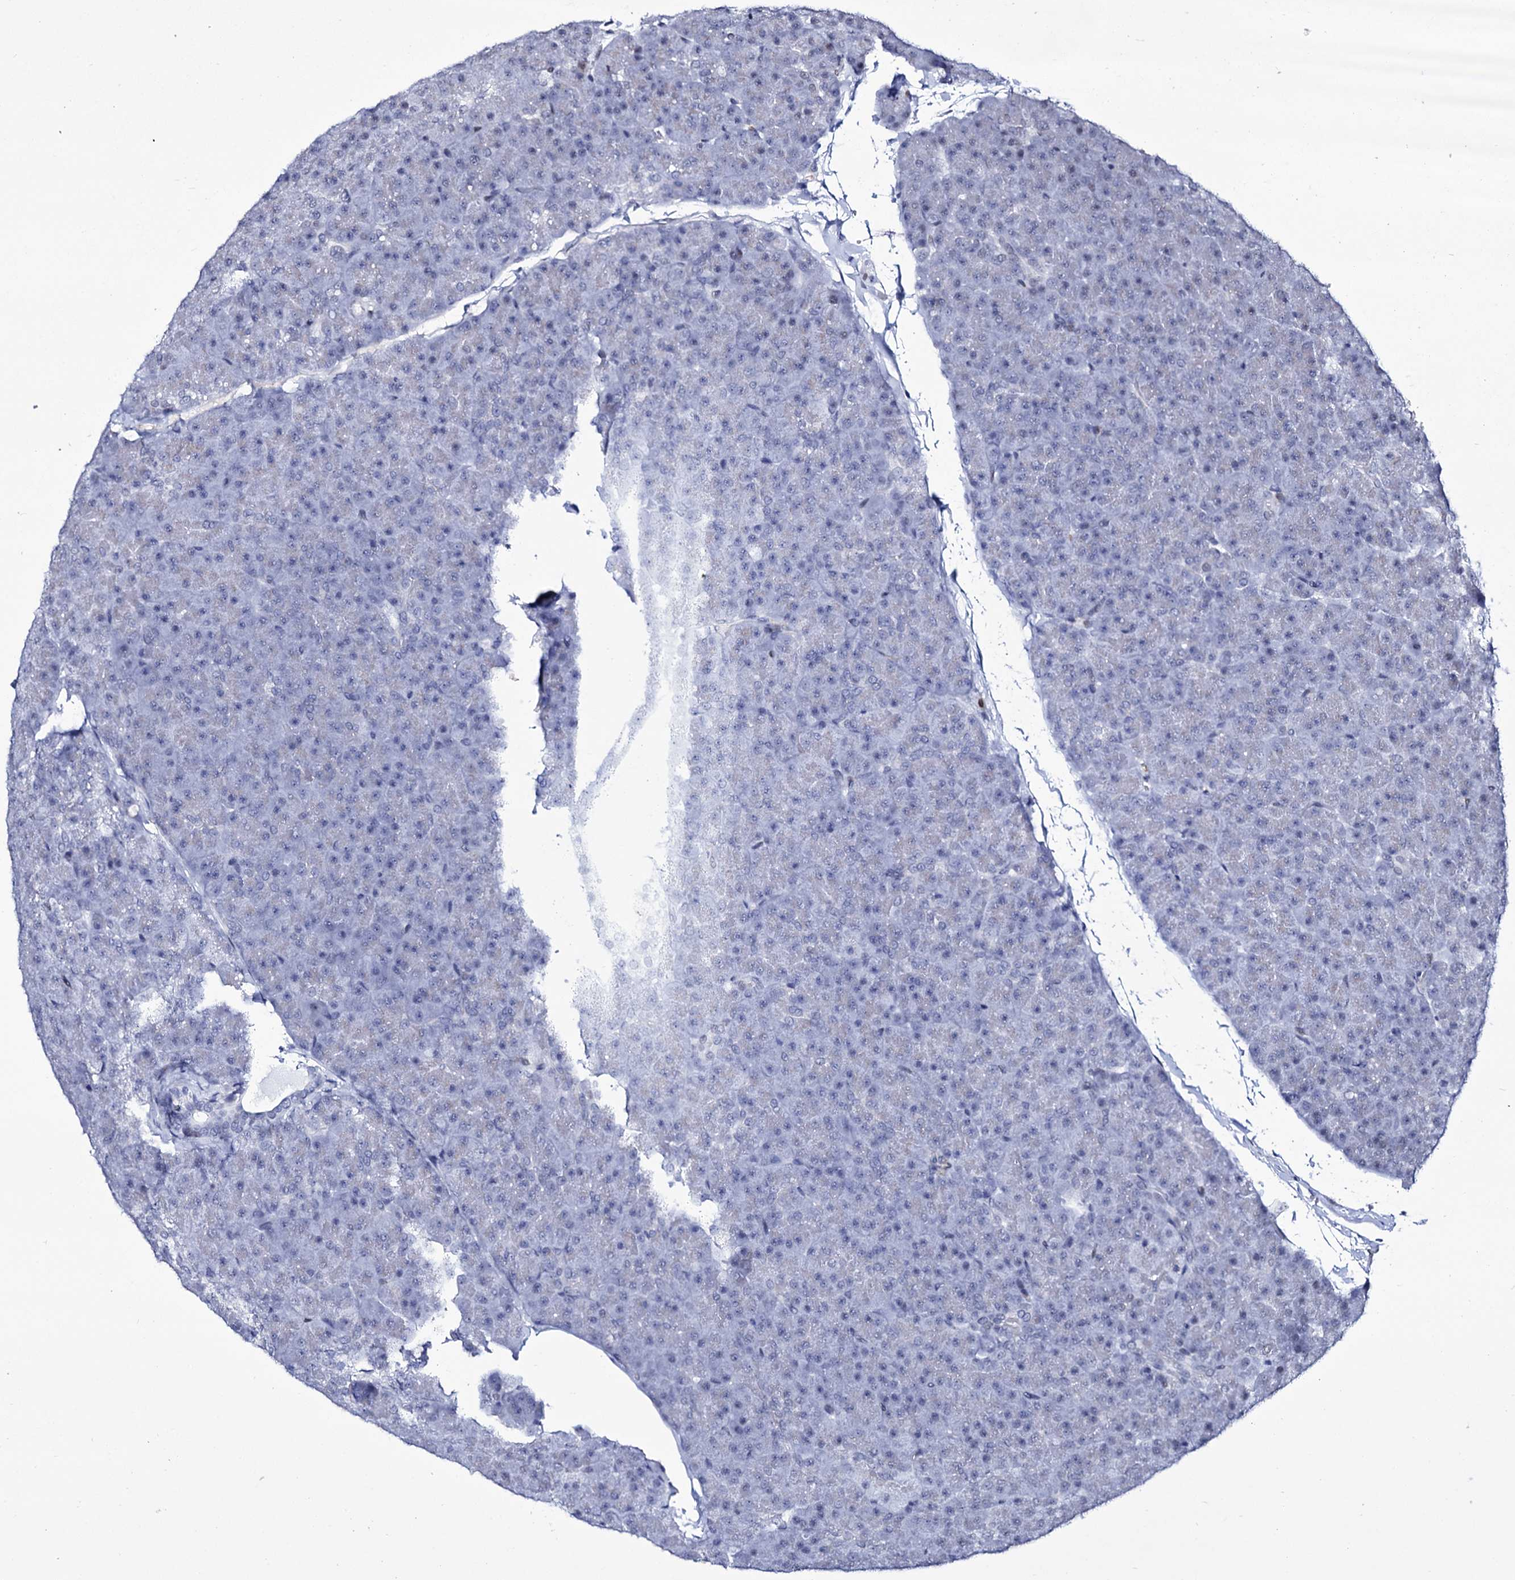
{"staining": {"intensity": "negative", "quantity": "none", "location": "none"}, "tissue": "pancreas", "cell_type": "Exocrine glandular cells", "image_type": "normal", "snomed": [{"axis": "morphology", "description": "Normal tissue, NOS"}, {"axis": "topography", "description": "Pancreas"}], "caption": "The image displays no significant positivity in exocrine glandular cells of pancreas.", "gene": "ZC3H12C", "patient": {"sex": "male", "age": 36}}